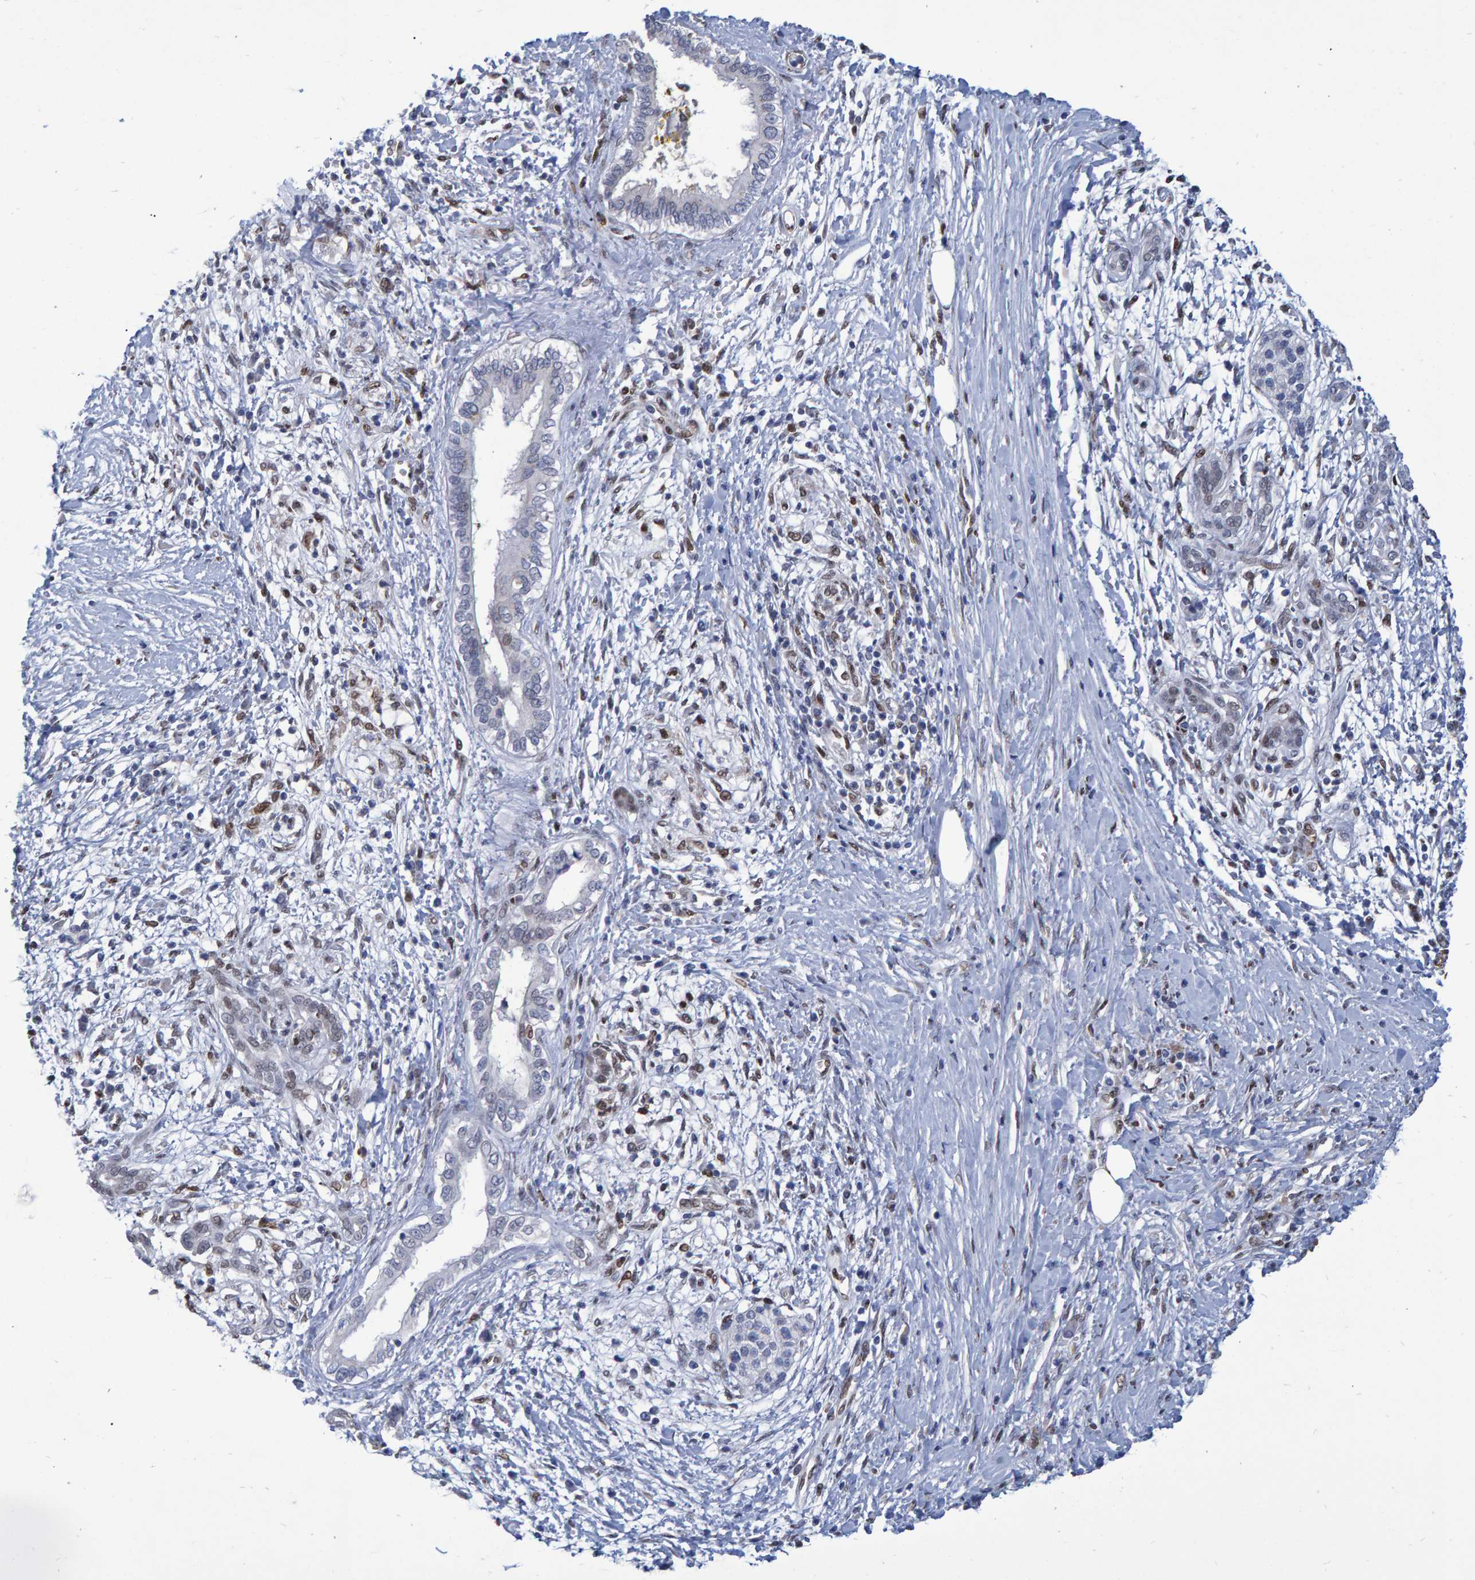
{"staining": {"intensity": "weak", "quantity": "<25%", "location": "nuclear"}, "tissue": "pancreatic cancer", "cell_type": "Tumor cells", "image_type": "cancer", "snomed": [{"axis": "morphology", "description": "Adenocarcinoma, NOS"}, {"axis": "topography", "description": "Pancreas"}], "caption": "Micrograph shows no significant protein expression in tumor cells of pancreatic cancer.", "gene": "QKI", "patient": {"sex": "male", "age": 58}}